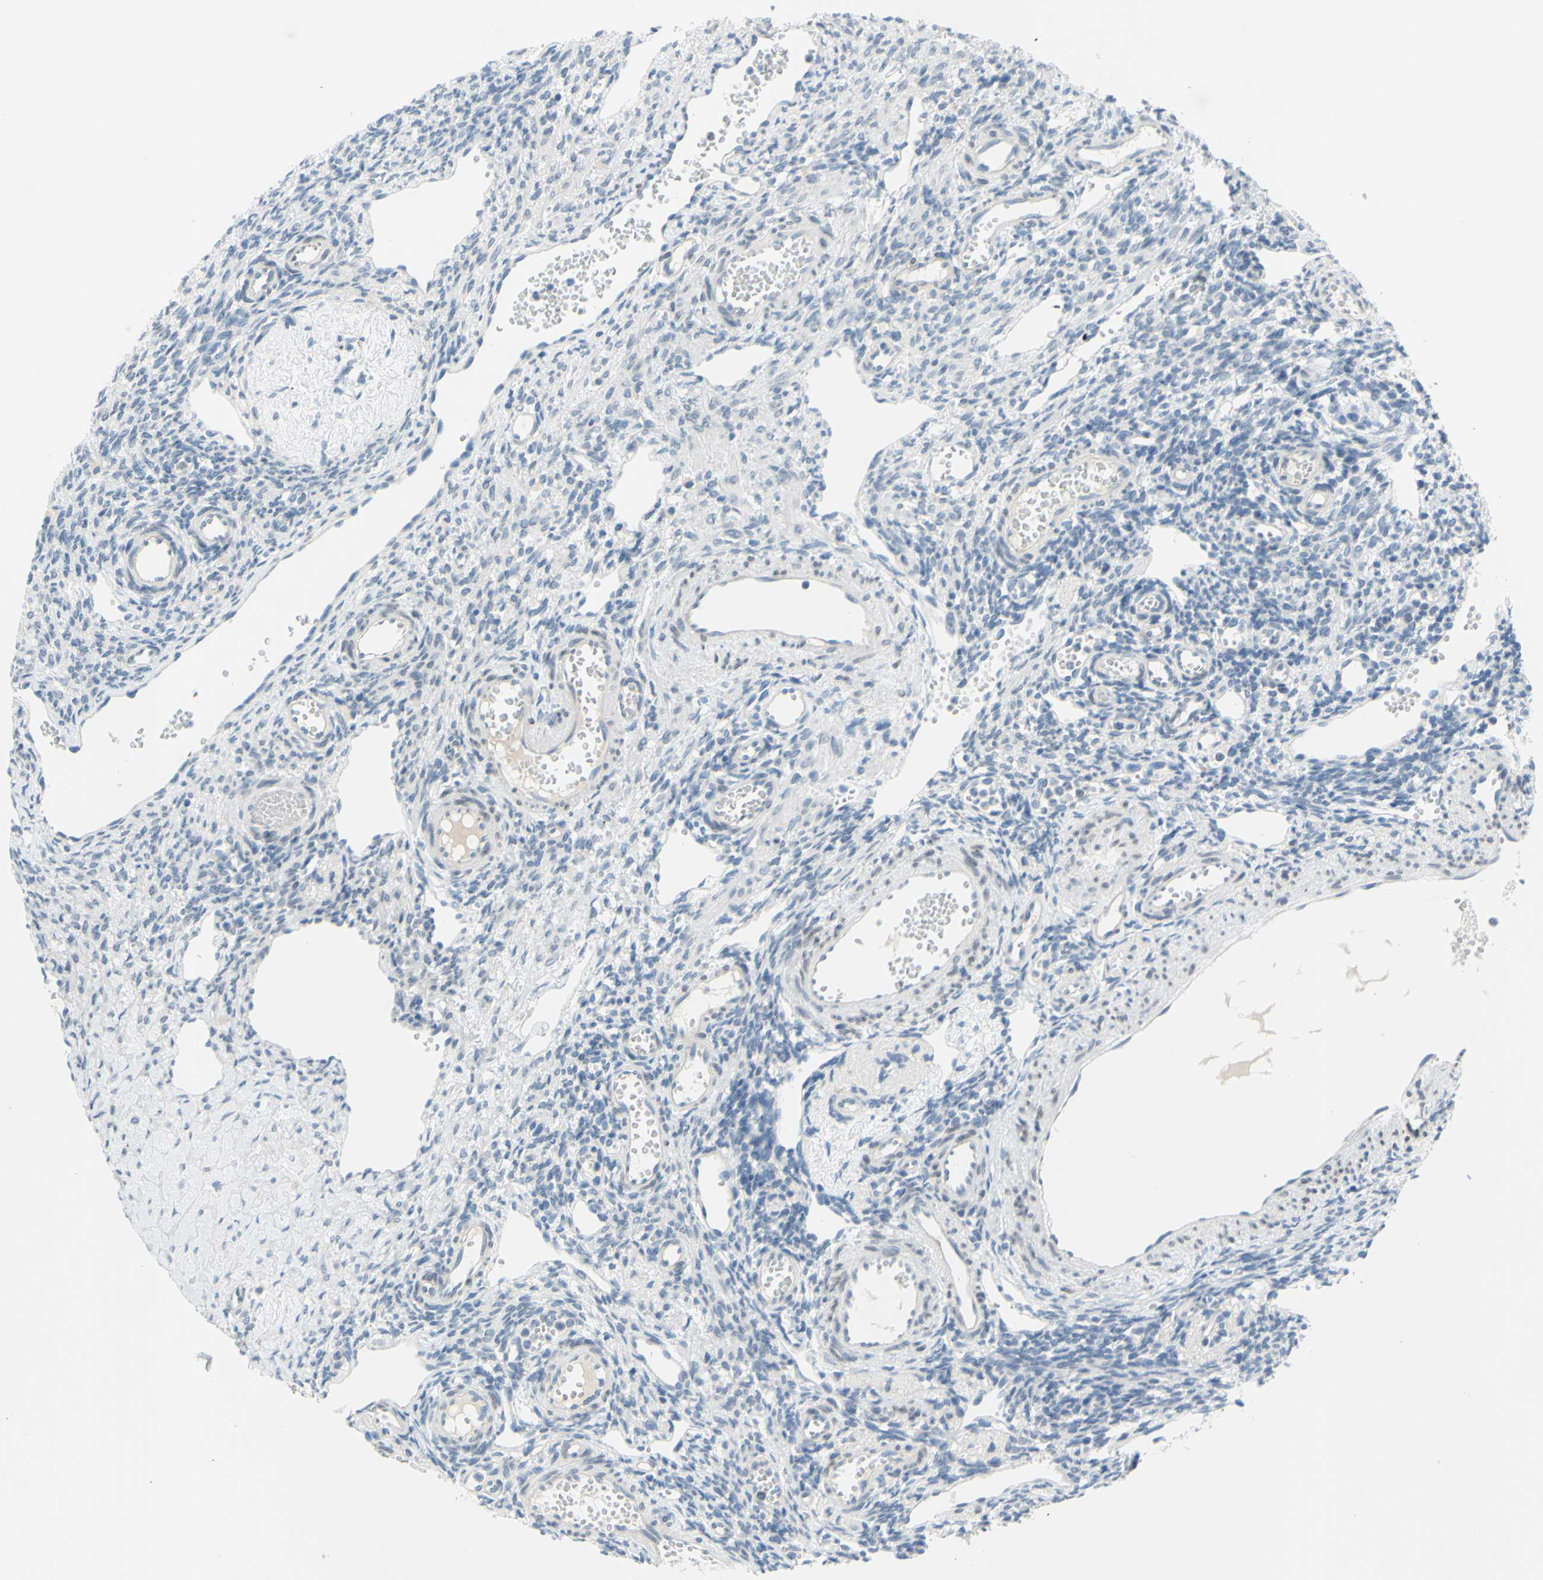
{"staining": {"intensity": "negative", "quantity": "none", "location": "none"}, "tissue": "ovary", "cell_type": "Ovarian stroma cells", "image_type": "normal", "snomed": [{"axis": "morphology", "description": "Normal tissue, NOS"}, {"axis": "topography", "description": "Ovary"}], "caption": "Immunohistochemistry image of unremarkable human ovary stained for a protein (brown), which shows no staining in ovarian stroma cells. The staining is performed using DAB brown chromogen with nuclei counter-stained in using hematoxylin.", "gene": "DCT", "patient": {"sex": "female", "age": 33}}